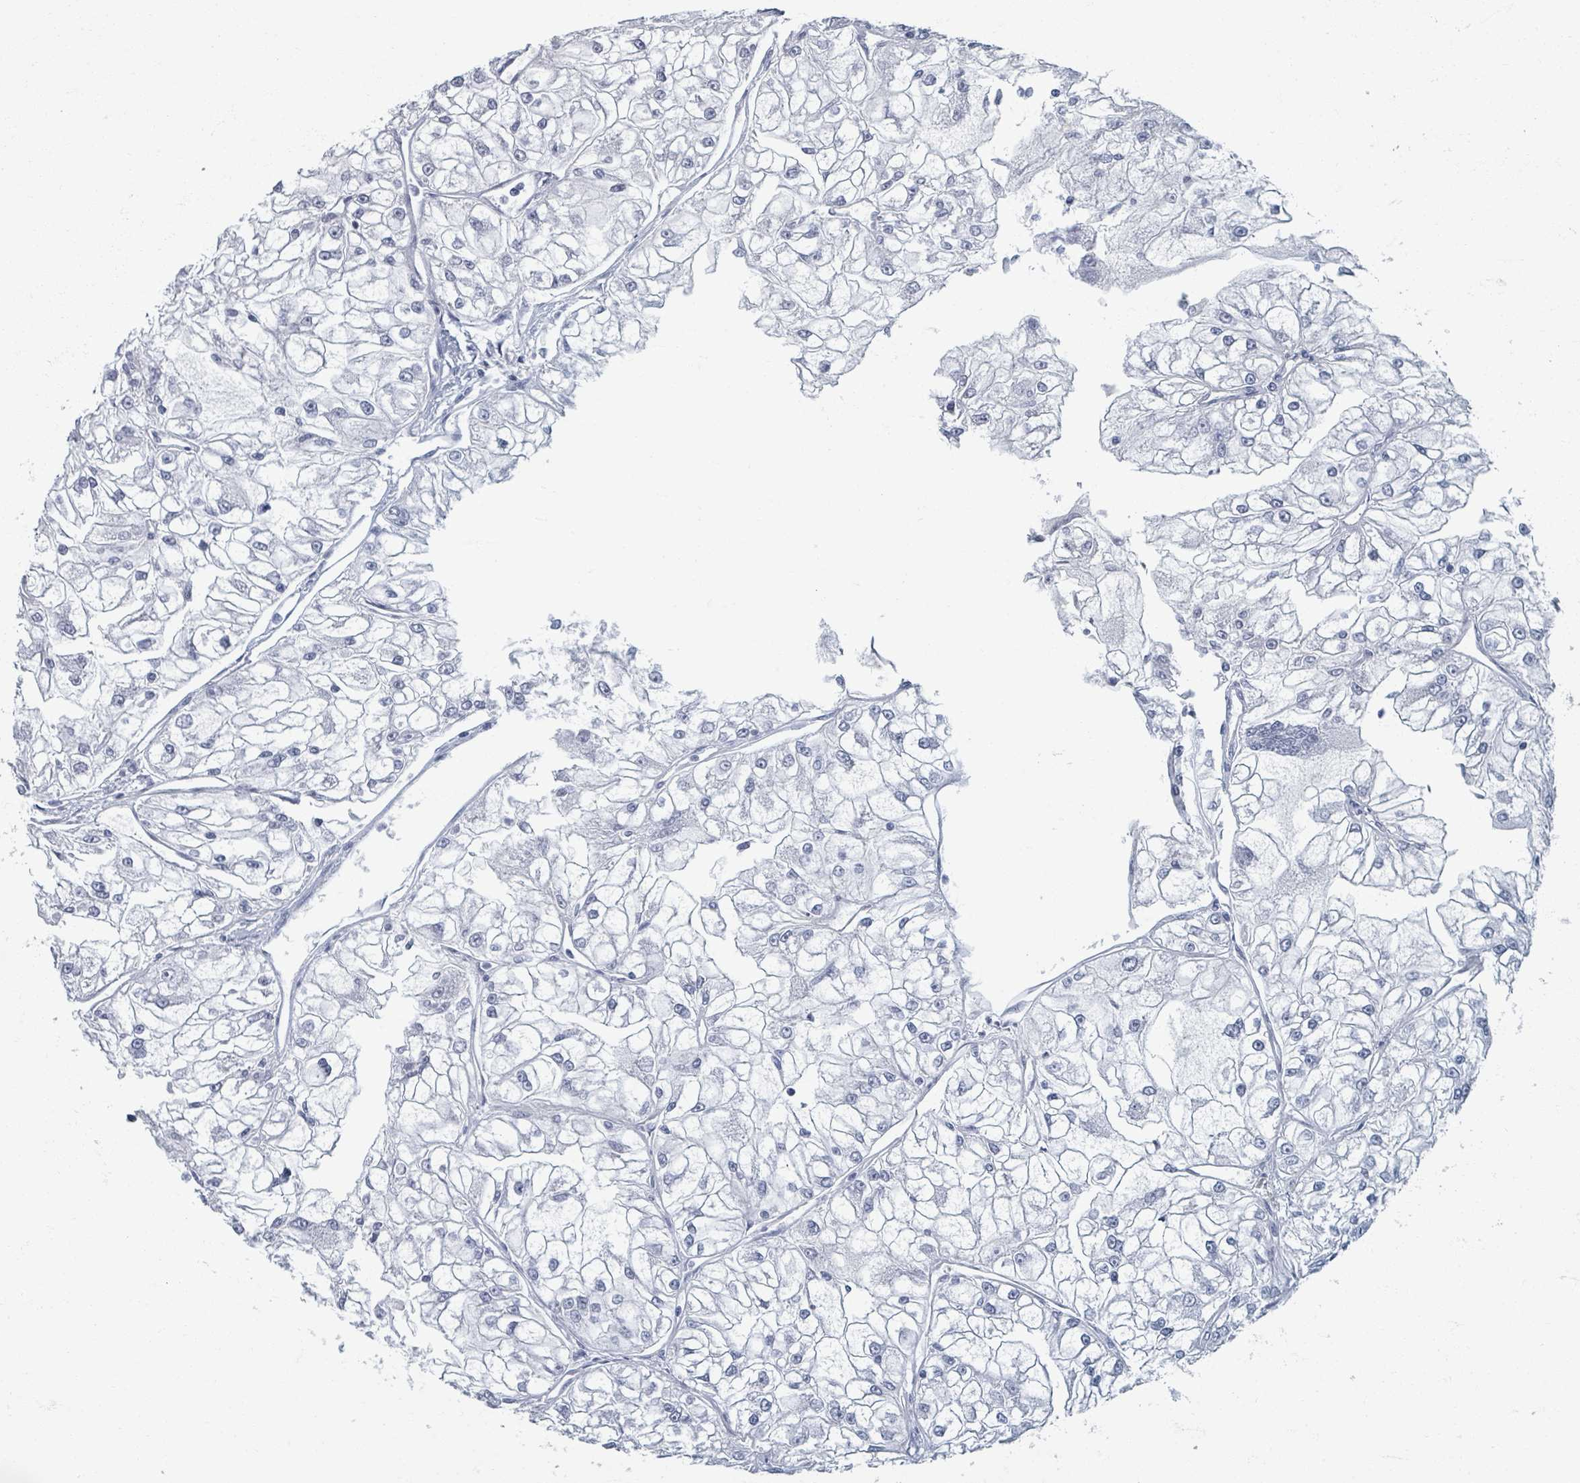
{"staining": {"intensity": "negative", "quantity": "none", "location": "none"}, "tissue": "renal cancer", "cell_type": "Tumor cells", "image_type": "cancer", "snomed": [{"axis": "morphology", "description": "Adenocarcinoma, NOS"}, {"axis": "topography", "description": "Kidney"}], "caption": "DAB (3,3'-diaminobenzidine) immunohistochemical staining of renal cancer (adenocarcinoma) reveals no significant staining in tumor cells.", "gene": "TAS2R1", "patient": {"sex": "female", "age": 72}}